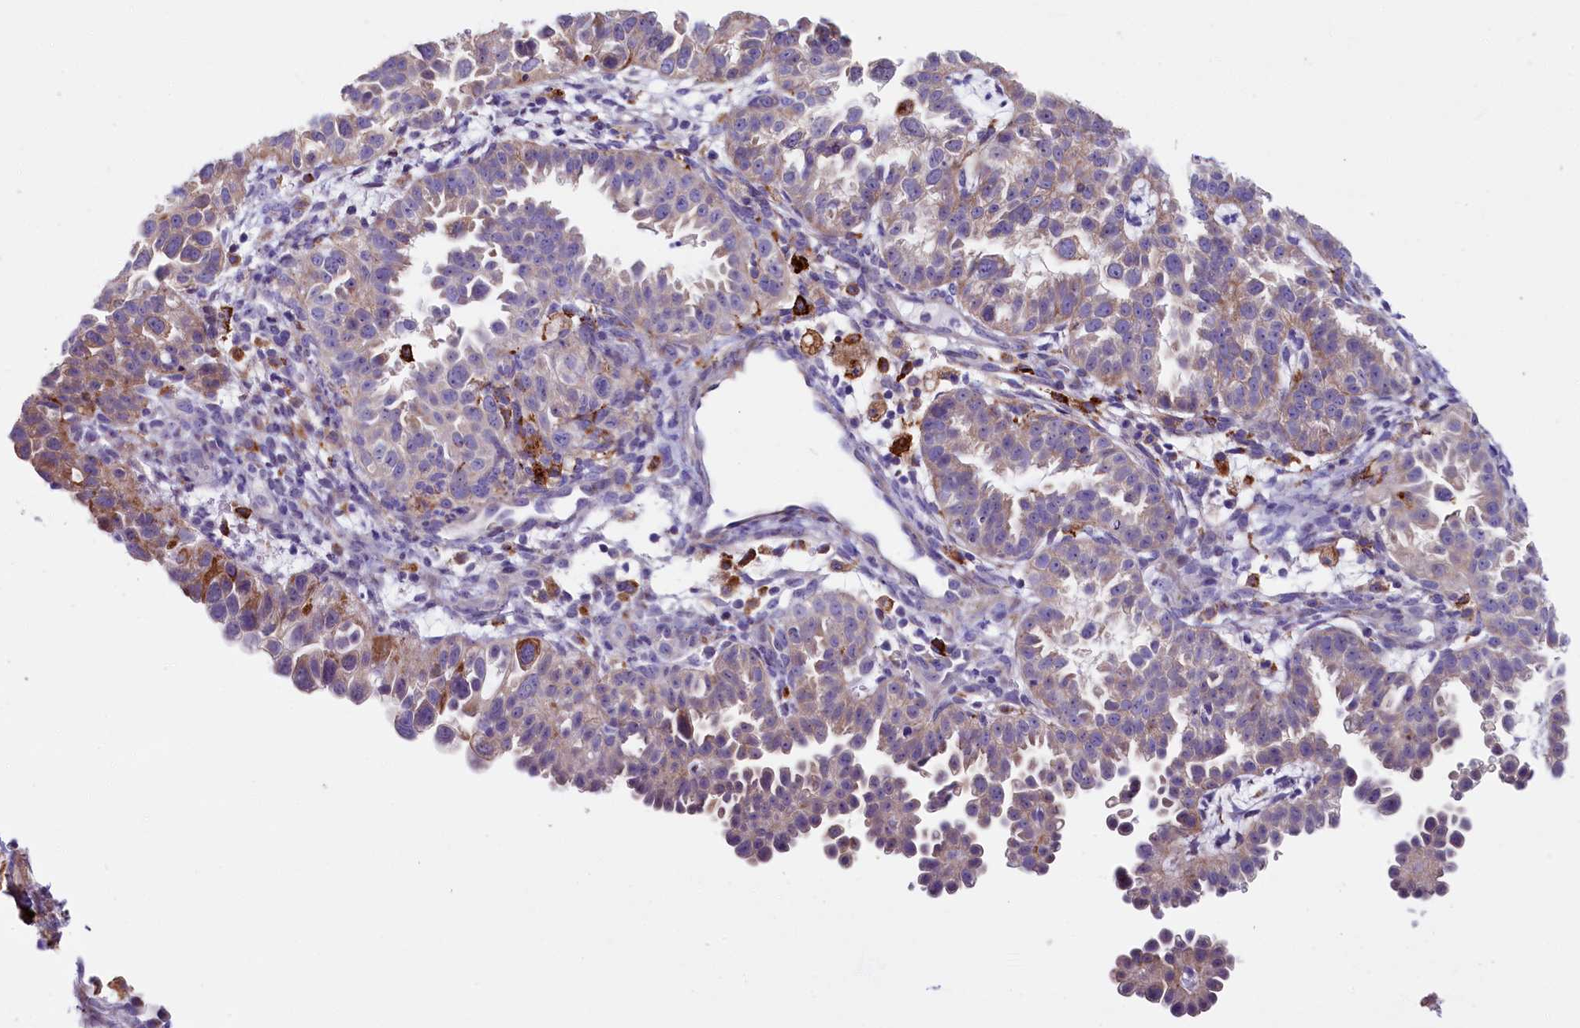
{"staining": {"intensity": "weak", "quantity": "25%-75%", "location": "cytoplasmic/membranous"}, "tissue": "endometrial cancer", "cell_type": "Tumor cells", "image_type": "cancer", "snomed": [{"axis": "morphology", "description": "Adenocarcinoma, NOS"}, {"axis": "topography", "description": "Endometrium"}], "caption": "Endometrial cancer tissue exhibits weak cytoplasmic/membranous expression in approximately 25%-75% of tumor cells", "gene": "IL20RA", "patient": {"sex": "female", "age": 85}}